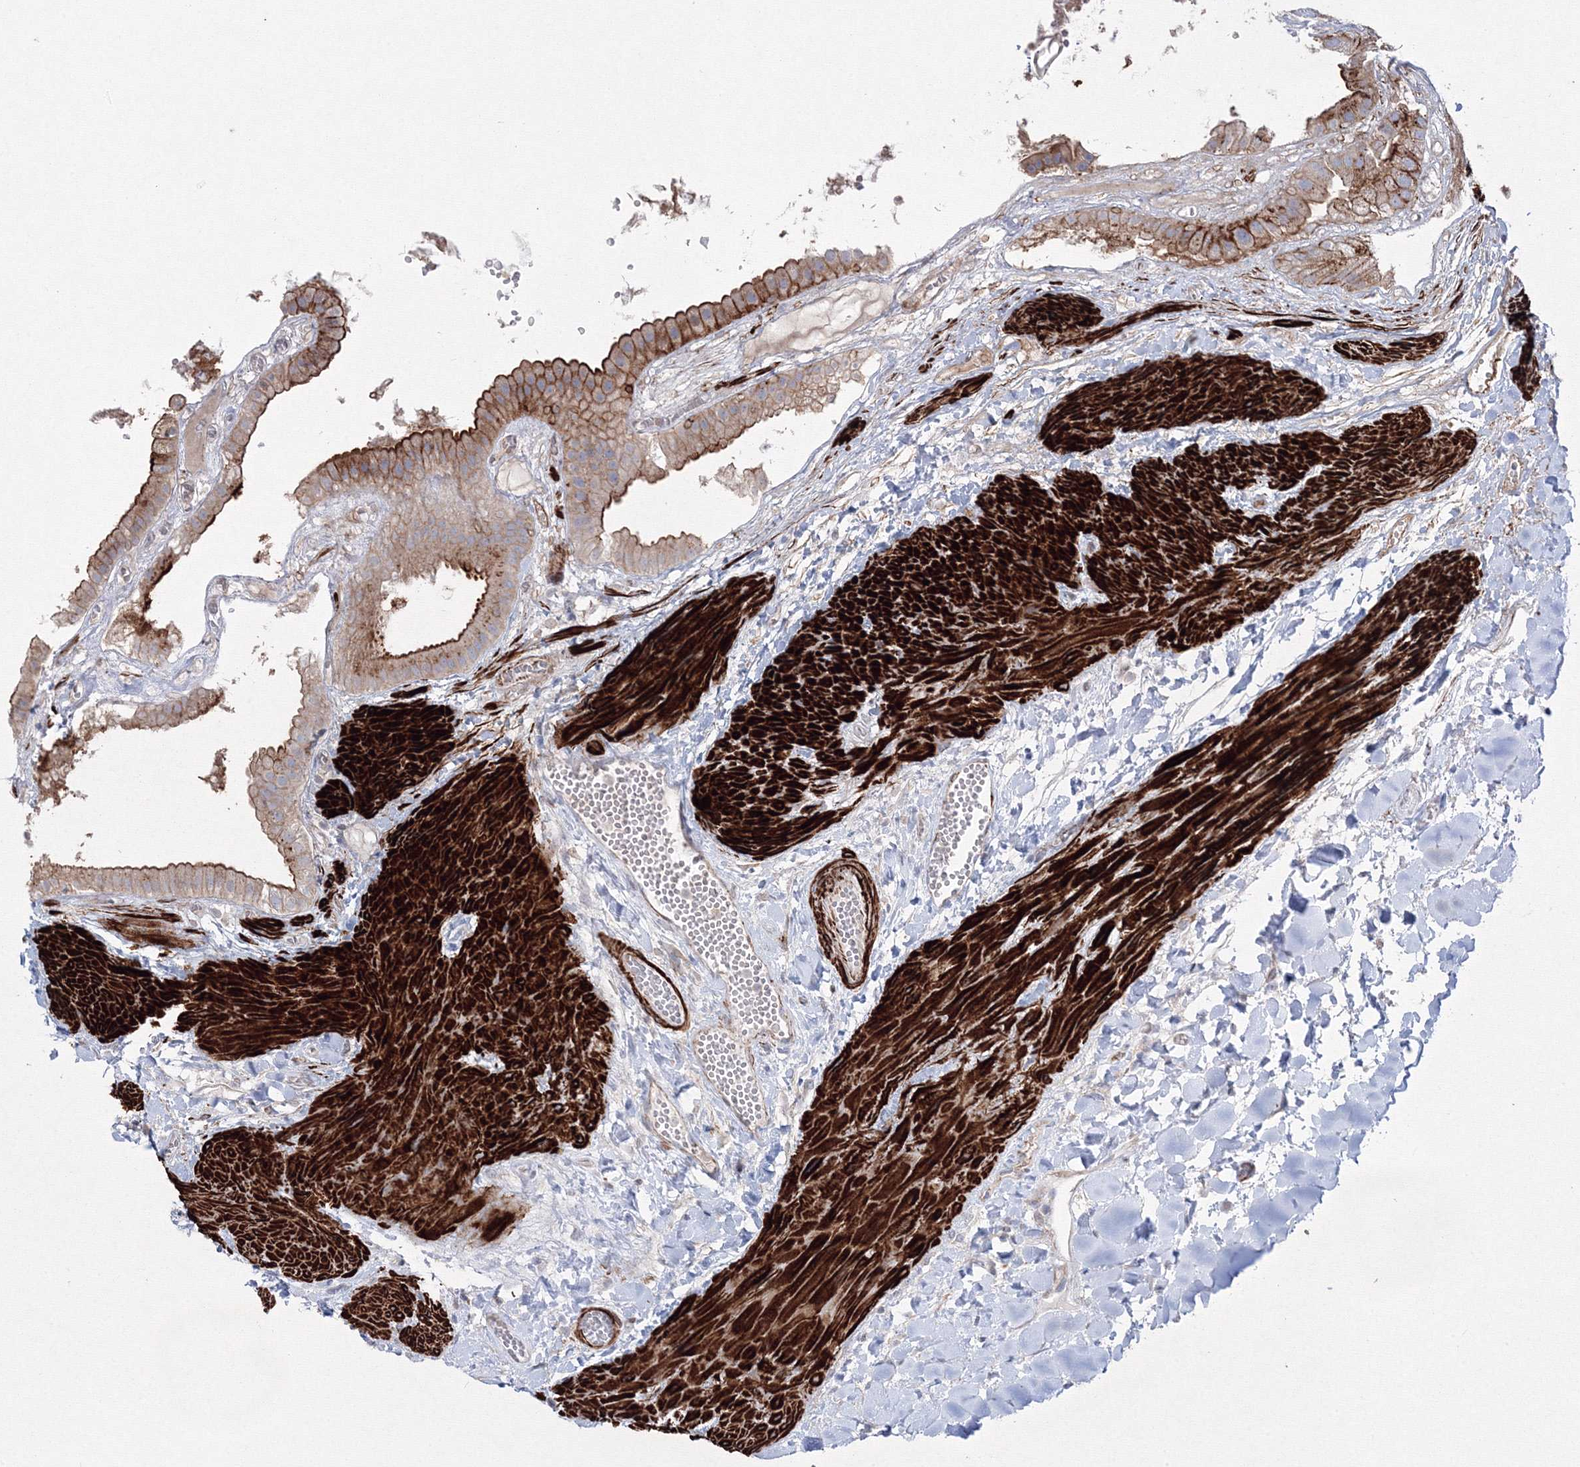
{"staining": {"intensity": "strong", "quantity": ">75%", "location": "cytoplasmic/membranous"}, "tissue": "gallbladder", "cell_type": "Glandular cells", "image_type": "normal", "snomed": [{"axis": "morphology", "description": "Normal tissue, NOS"}, {"axis": "topography", "description": "Gallbladder"}], "caption": "A histopathology image of gallbladder stained for a protein demonstrates strong cytoplasmic/membranous brown staining in glandular cells.", "gene": "GPR82", "patient": {"sex": "male", "age": 55}}